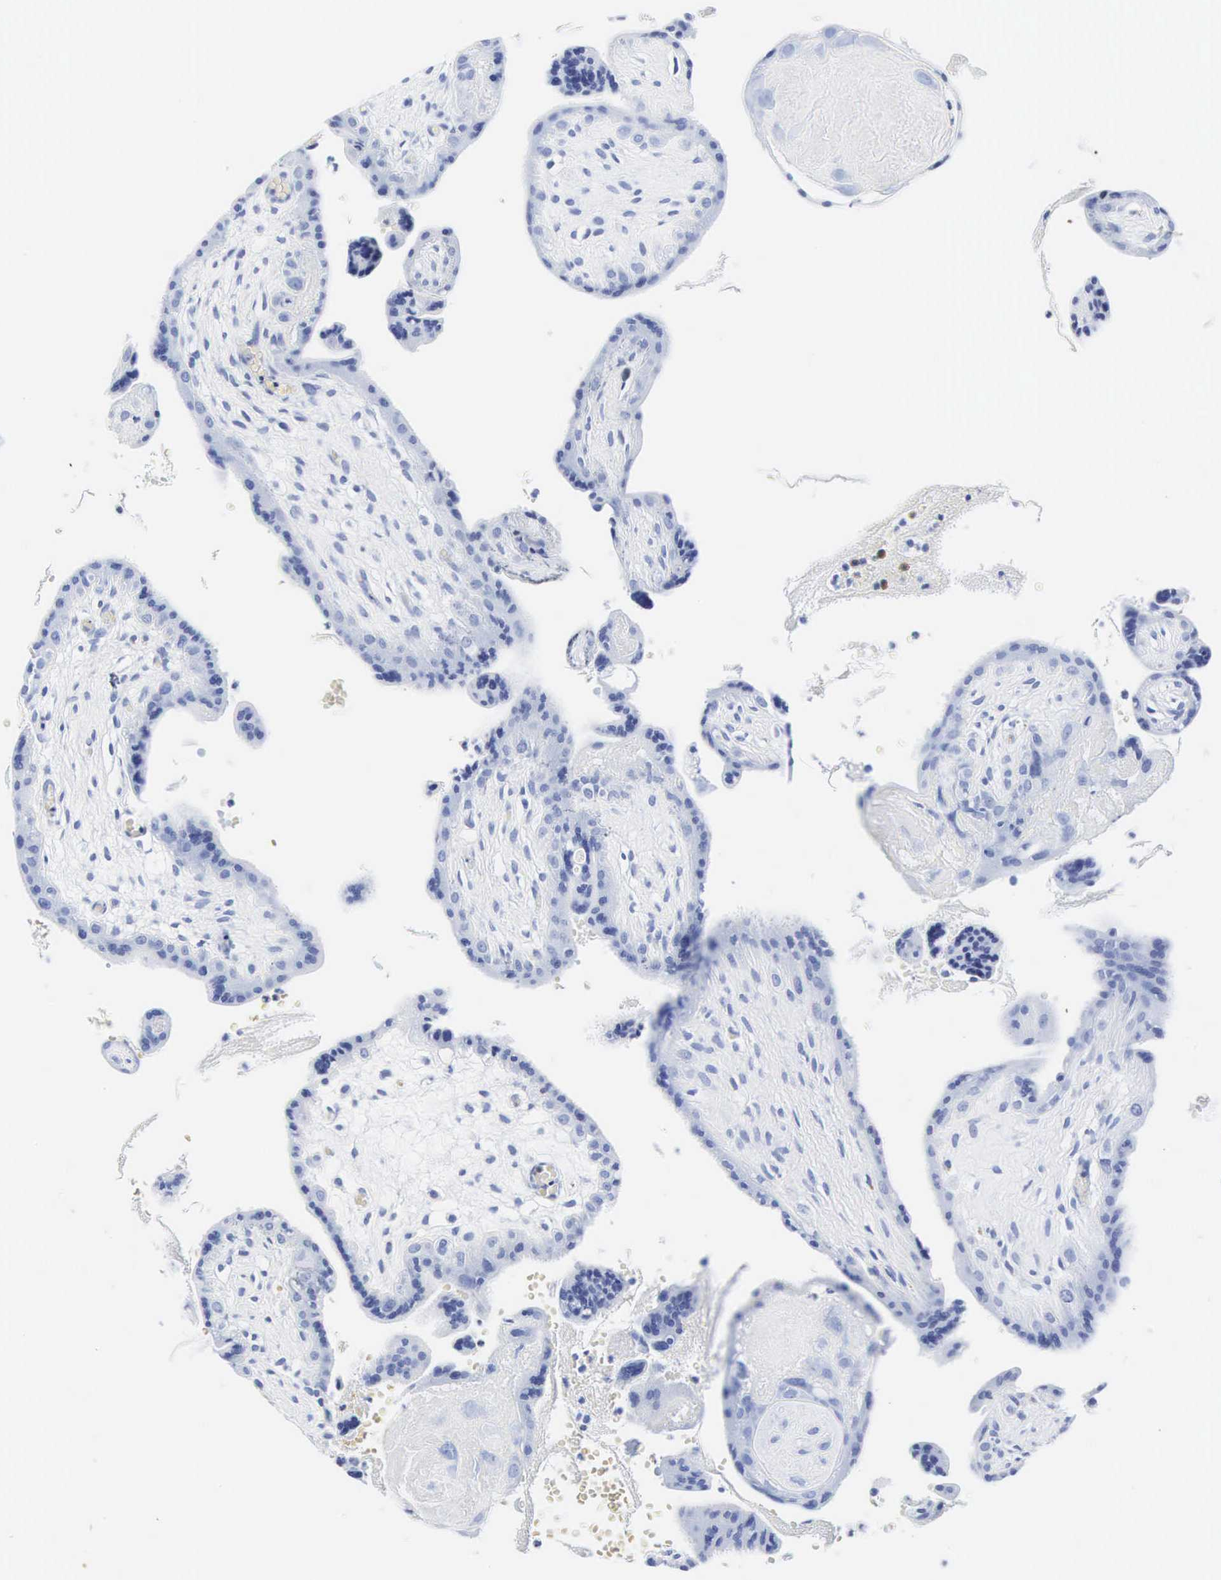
{"staining": {"intensity": "negative", "quantity": "none", "location": "none"}, "tissue": "placenta", "cell_type": "Decidual cells", "image_type": "normal", "snomed": [{"axis": "morphology", "description": "Normal tissue, NOS"}, {"axis": "topography", "description": "Placenta"}], "caption": "This is a micrograph of IHC staining of normal placenta, which shows no positivity in decidual cells. Nuclei are stained in blue.", "gene": "INS", "patient": {"sex": "female", "age": 24}}